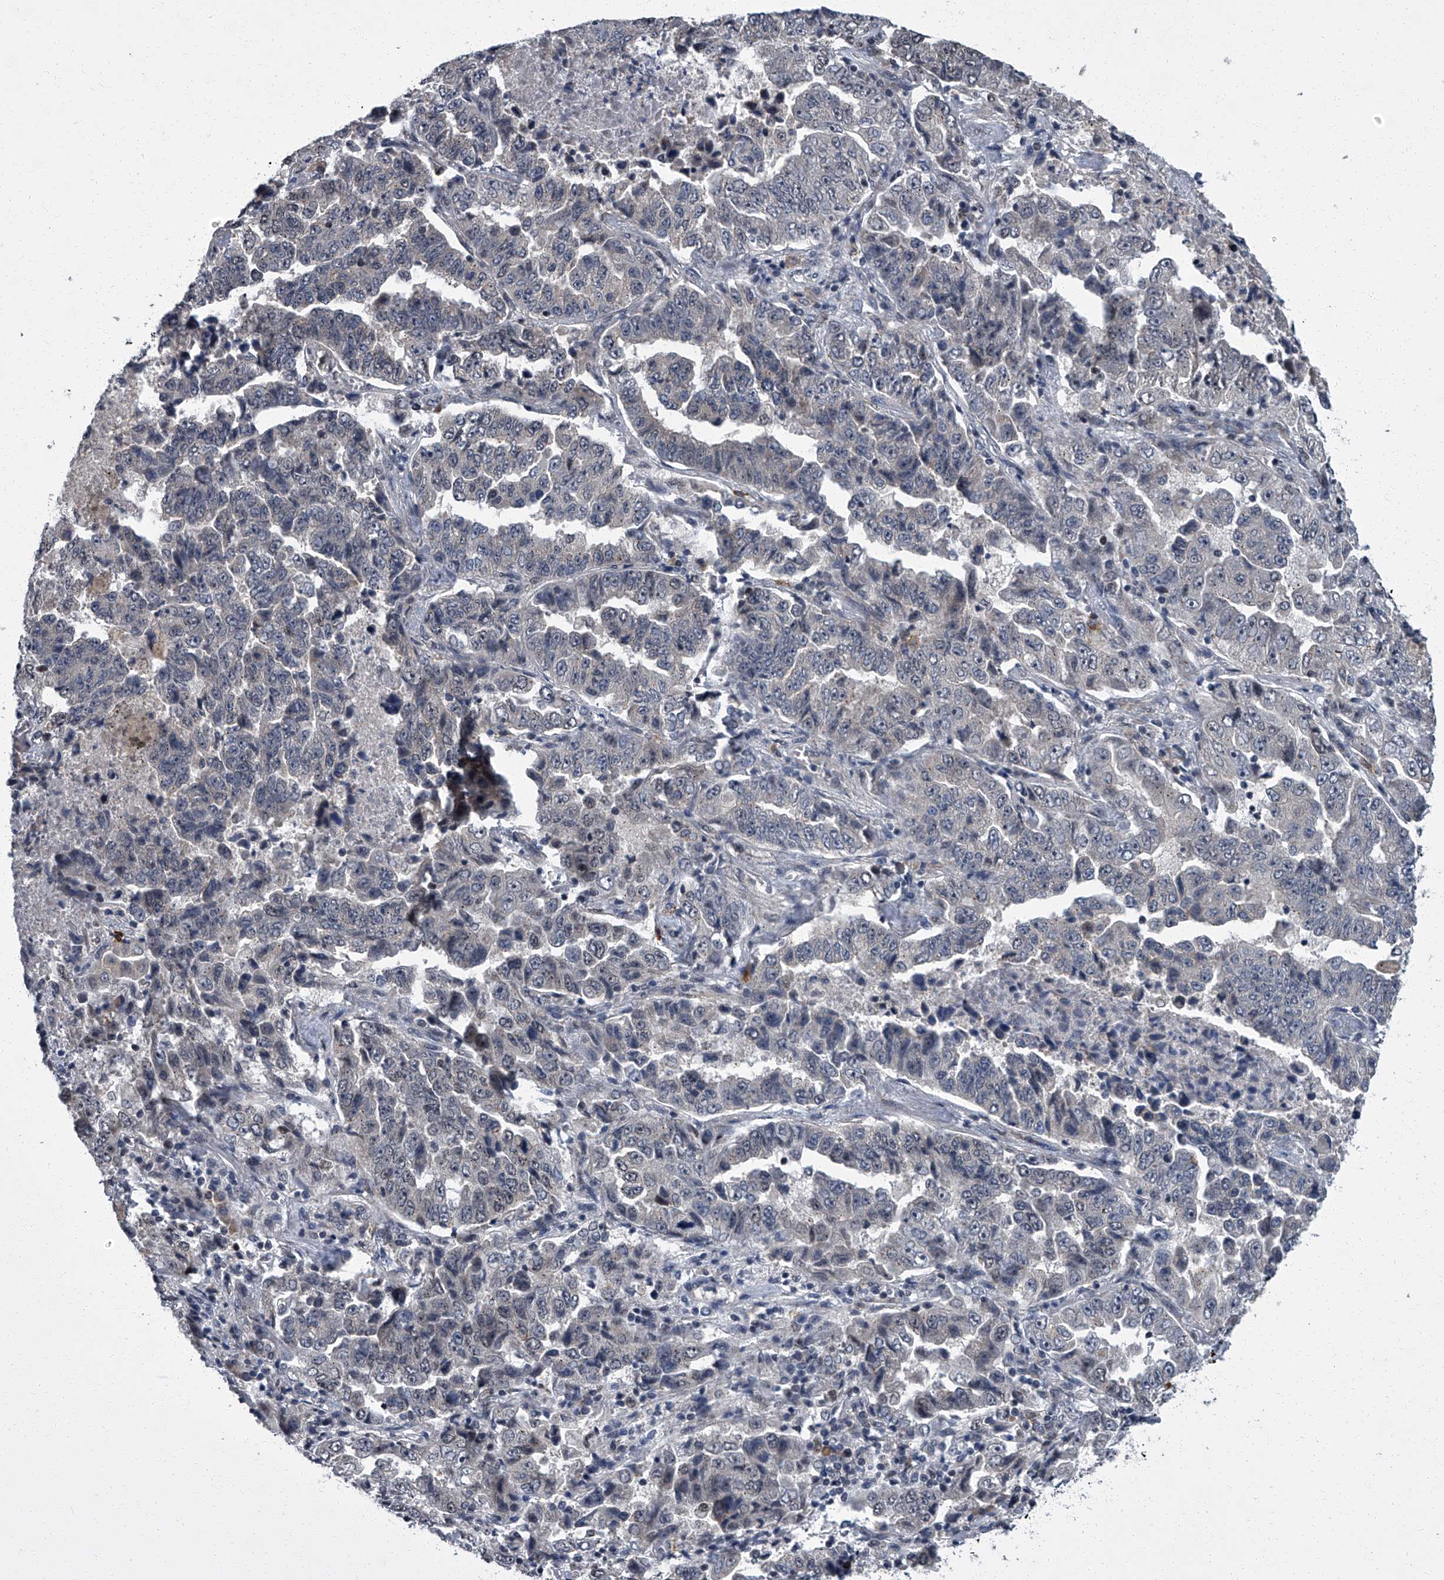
{"staining": {"intensity": "negative", "quantity": "none", "location": "none"}, "tissue": "lung cancer", "cell_type": "Tumor cells", "image_type": "cancer", "snomed": [{"axis": "morphology", "description": "Adenocarcinoma, NOS"}, {"axis": "topography", "description": "Lung"}], "caption": "This is an immunohistochemistry histopathology image of human lung cancer. There is no staining in tumor cells.", "gene": "ZNF274", "patient": {"sex": "female", "age": 51}}